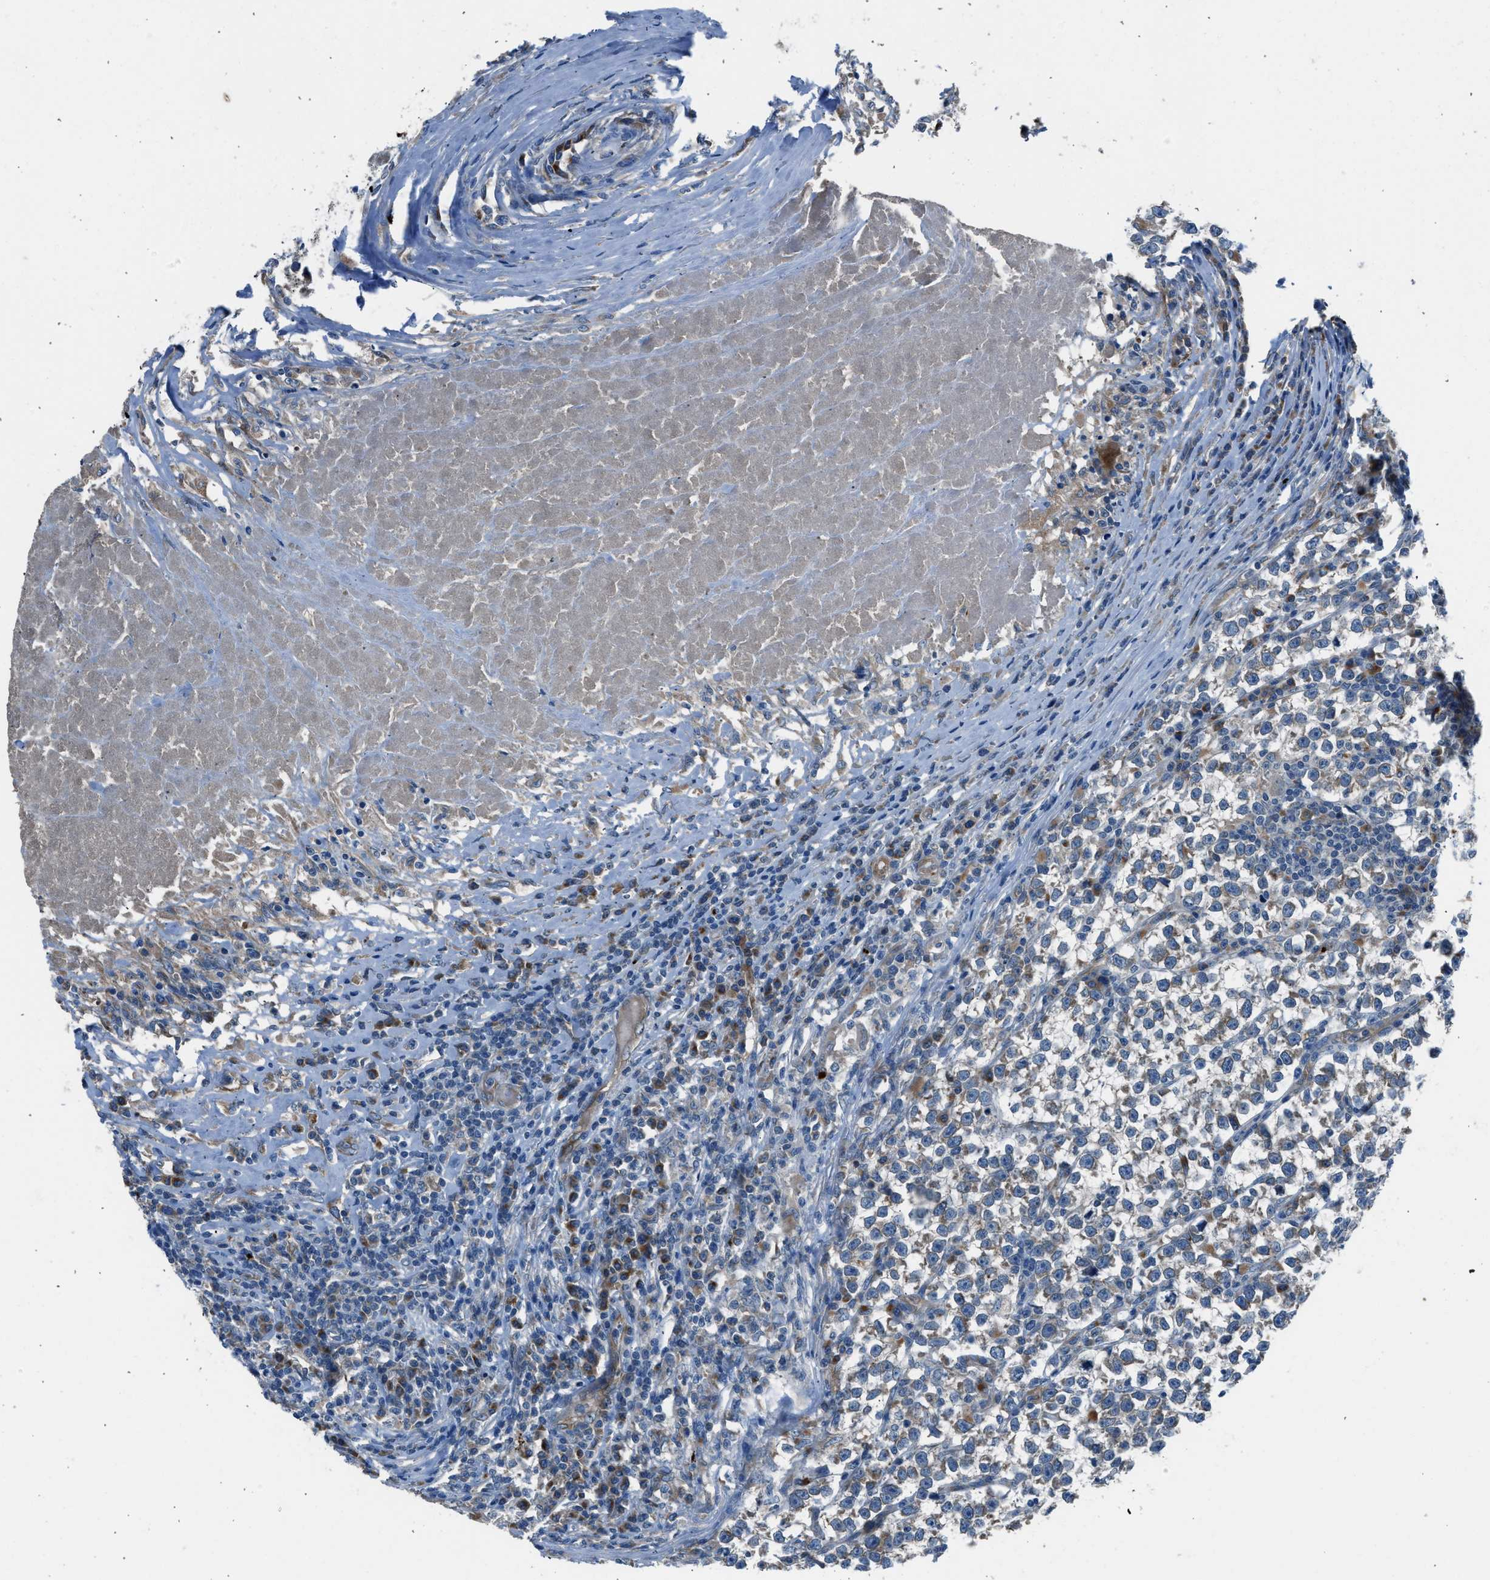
{"staining": {"intensity": "weak", "quantity": "25%-75%", "location": "cytoplasmic/membranous"}, "tissue": "testis cancer", "cell_type": "Tumor cells", "image_type": "cancer", "snomed": [{"axis": "morphology", "description": "Normal tissue, NOS"}, {"axis": "morphology", "description": "Seminoma, NOS"}, {"axis": "topography", "description": "Testis"}], "caption": "This is an image of IHC staining of testis seminoma, which shows weak staining in the cytoplasmic/membranous of tumor cells.", "gene": "LMBR1", "patient": {"sex": "male", "age": 43}}